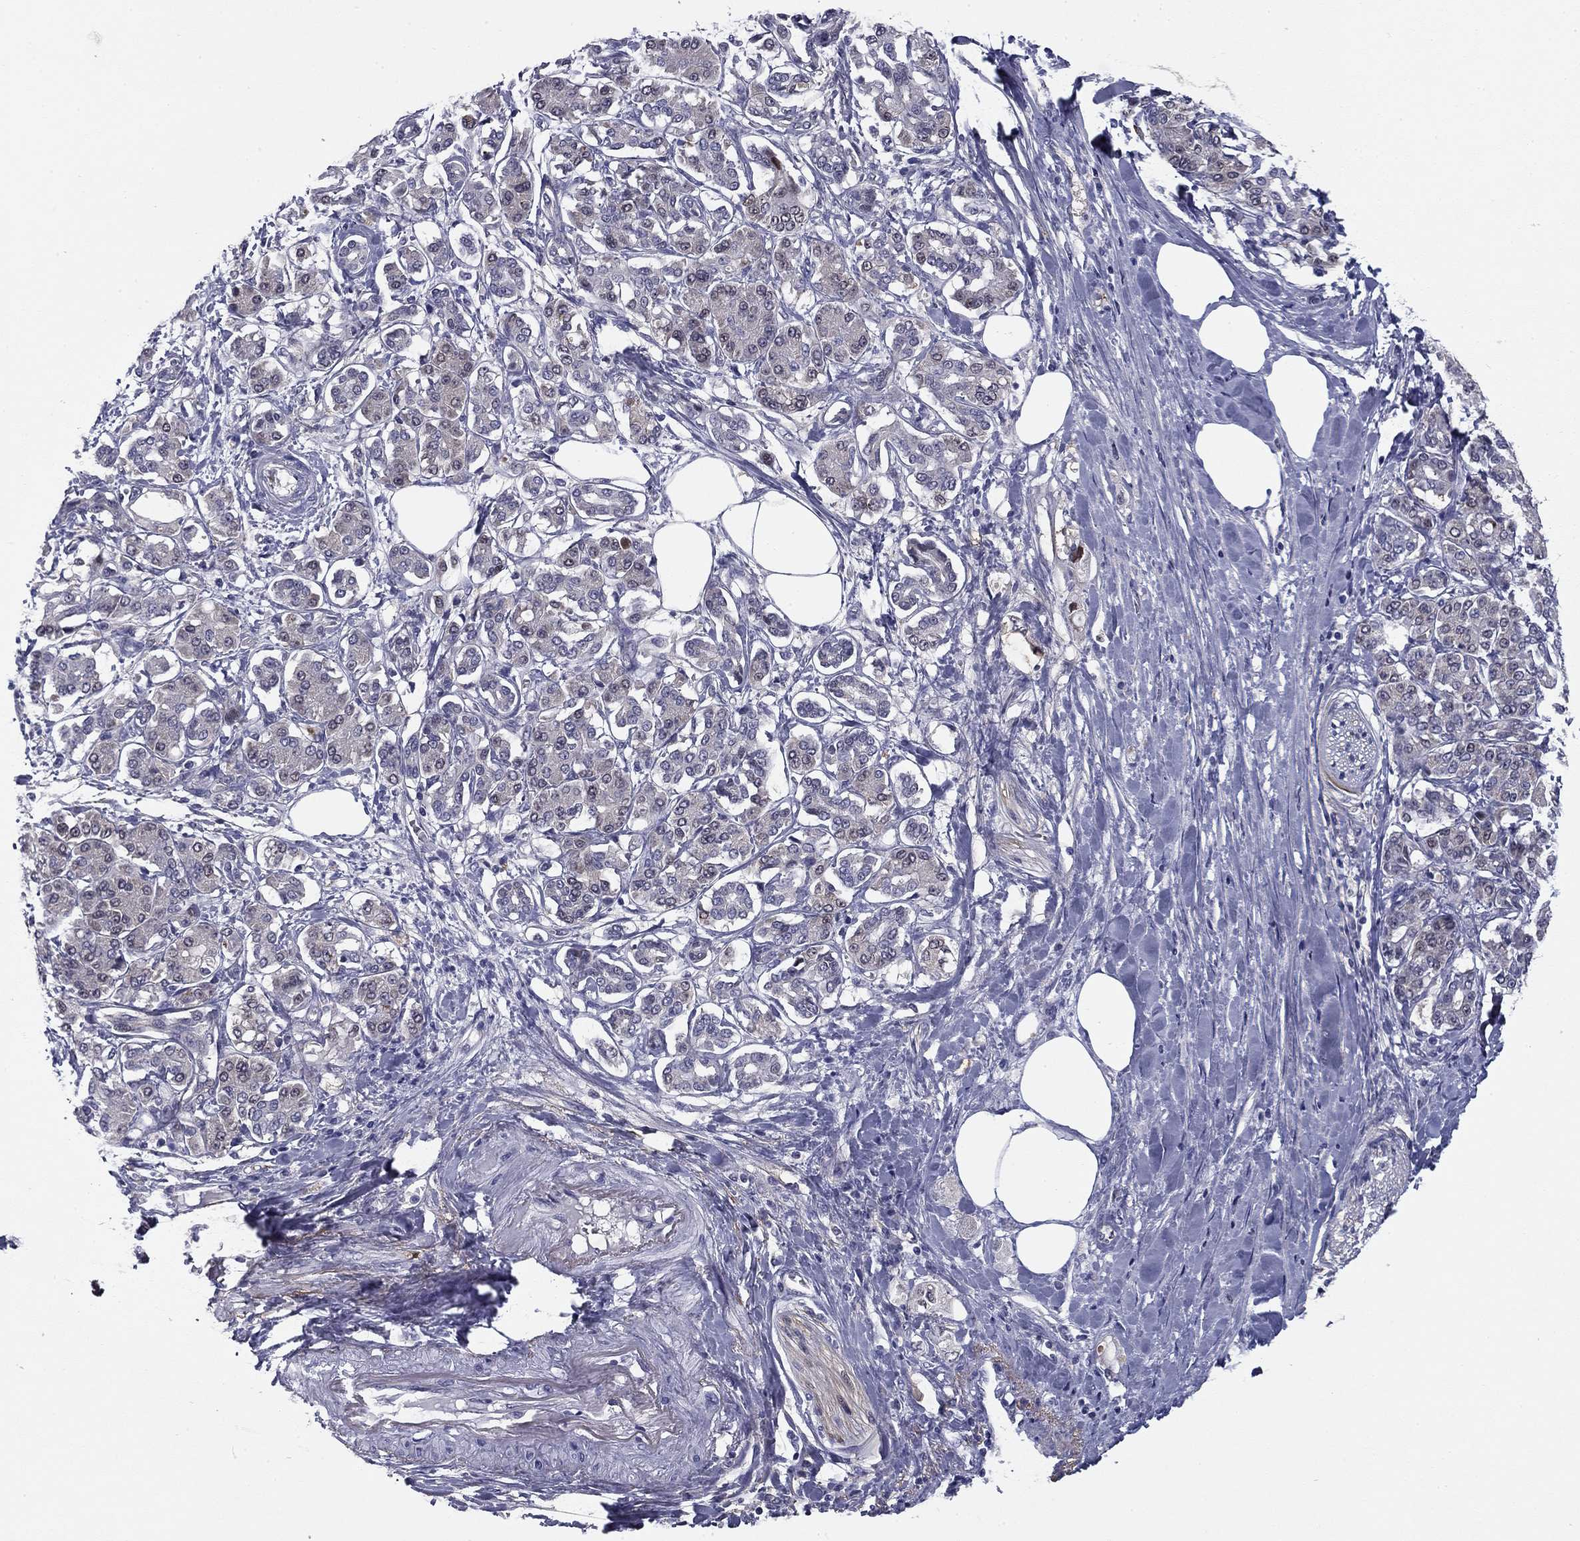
{"staining": {"intensity": "negative", "quantity": "none", "location": "none"}, "tissue": "pancreatic cancer", "cell_type": "Tumor cells", "image_type": "cancer", "snomed": [{"axis": "morphology", "description": "Adenocarcinoma, NOS"}, {"axis": "topography", "description": "Pancreas"}], "caption": "Micrograph shows no protein expression in tumor cells of adenocarcinoma (pancreatic) tissue.", "gene": "REXO5", "patient": {"sex": "female", "age": 56}}